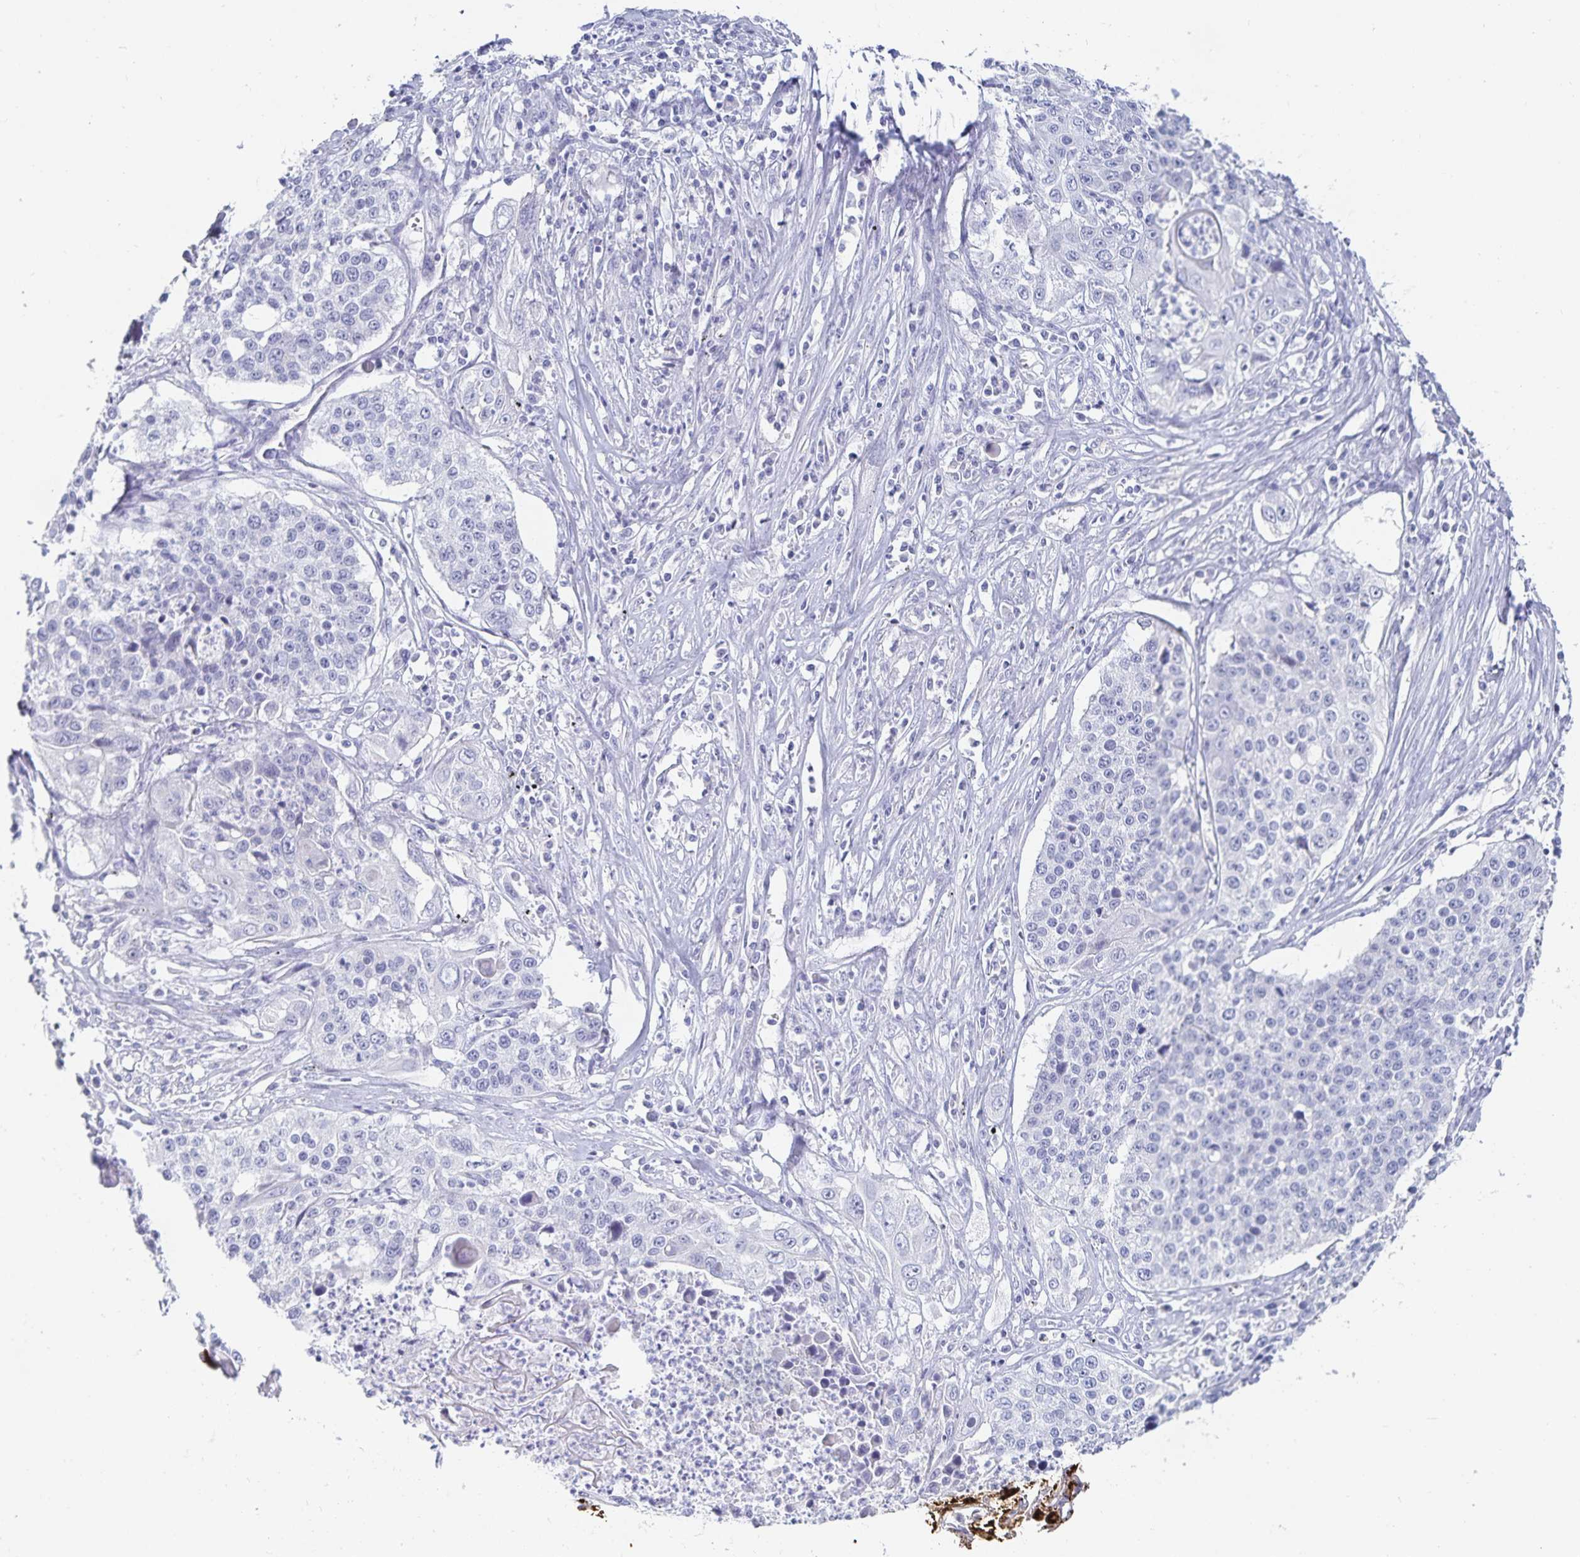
{"staining": {"intensity": "negative", "quantity": "none", "location": "none"}, "tissue": "lung cancer", "cell_type": "Tumor cells", "image_type": "cancer", "snomed": [{"axis": "morphology", "description": "Squamous cell carcinoma, NOS"}, {"axis": "morphology", "description": "Squamous cell carcinoma, metastatic, NOS"}, {"axis": "topography", "description": "Lung"}, {"axis": "topography", "description": "Pleura, NOS"}], "caption": "A micrograph of human squamous cell carcinoma (lung) is negative for staining in tumor cells.", "gene": "SFTPA1", "patient": {"sex": "male", "age": 72}}